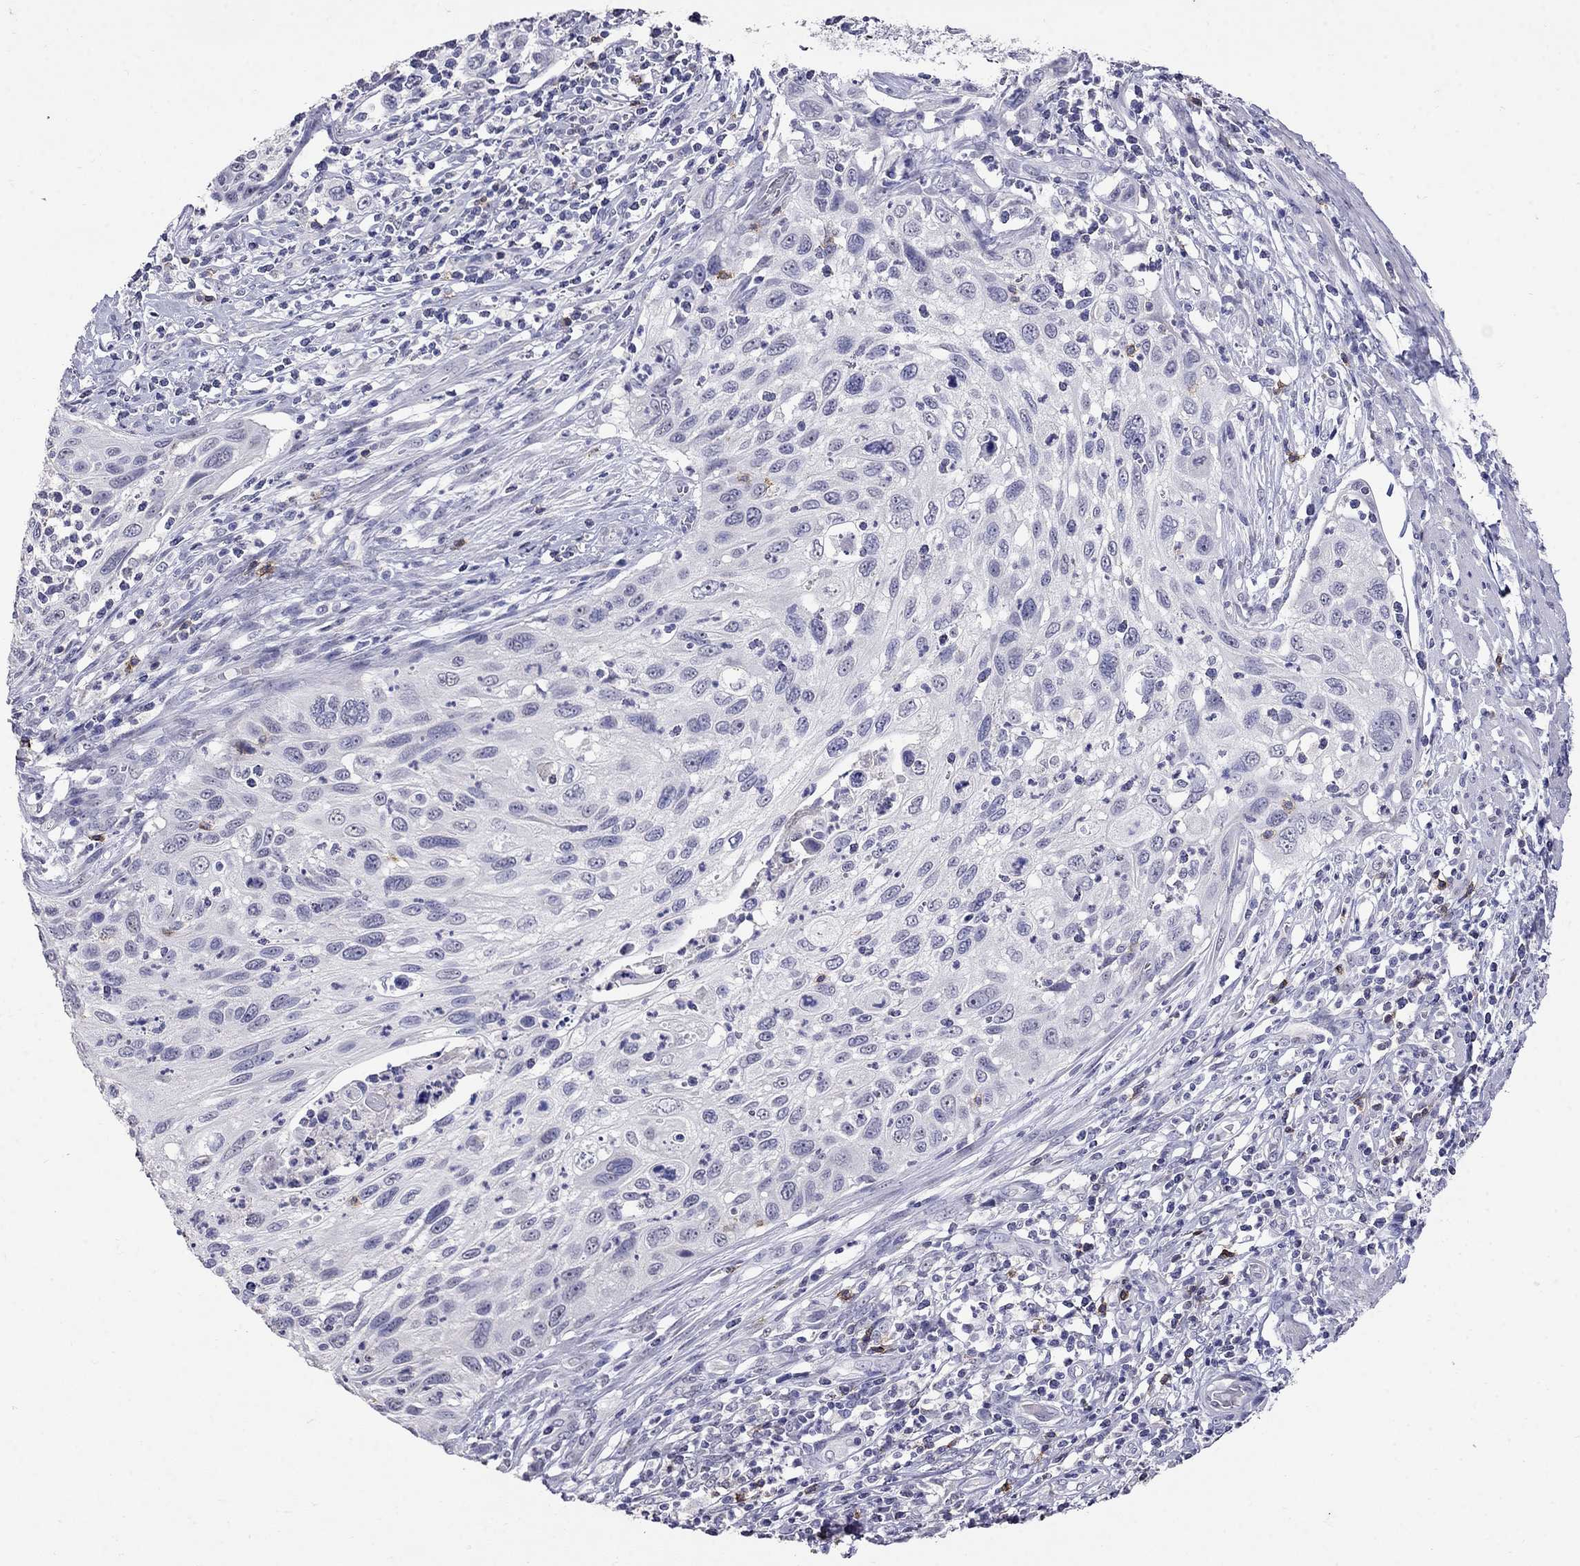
{"staining": {"intensity": "negative", "quantity": "none", "location": "none"}, "tissue": "cervical cancer", "cell_type": "Tumor cells", "image_type": "cancer", "snomed": [{"axis": "morphology", "description": "Squamous cell carcinoma, NOS"}, {"axis": "topography", "description": "Cervix"}], "caption": "An immunohistochemistry (IHC) photomicrograph of cervical cancer (squamous cell carcinoma) is shown. There is no staining in tumor cells of cervical cancer (squamous cell carcinoma).", "gene": "CD8B", "patient": {"sex": "female", "age": 70}}